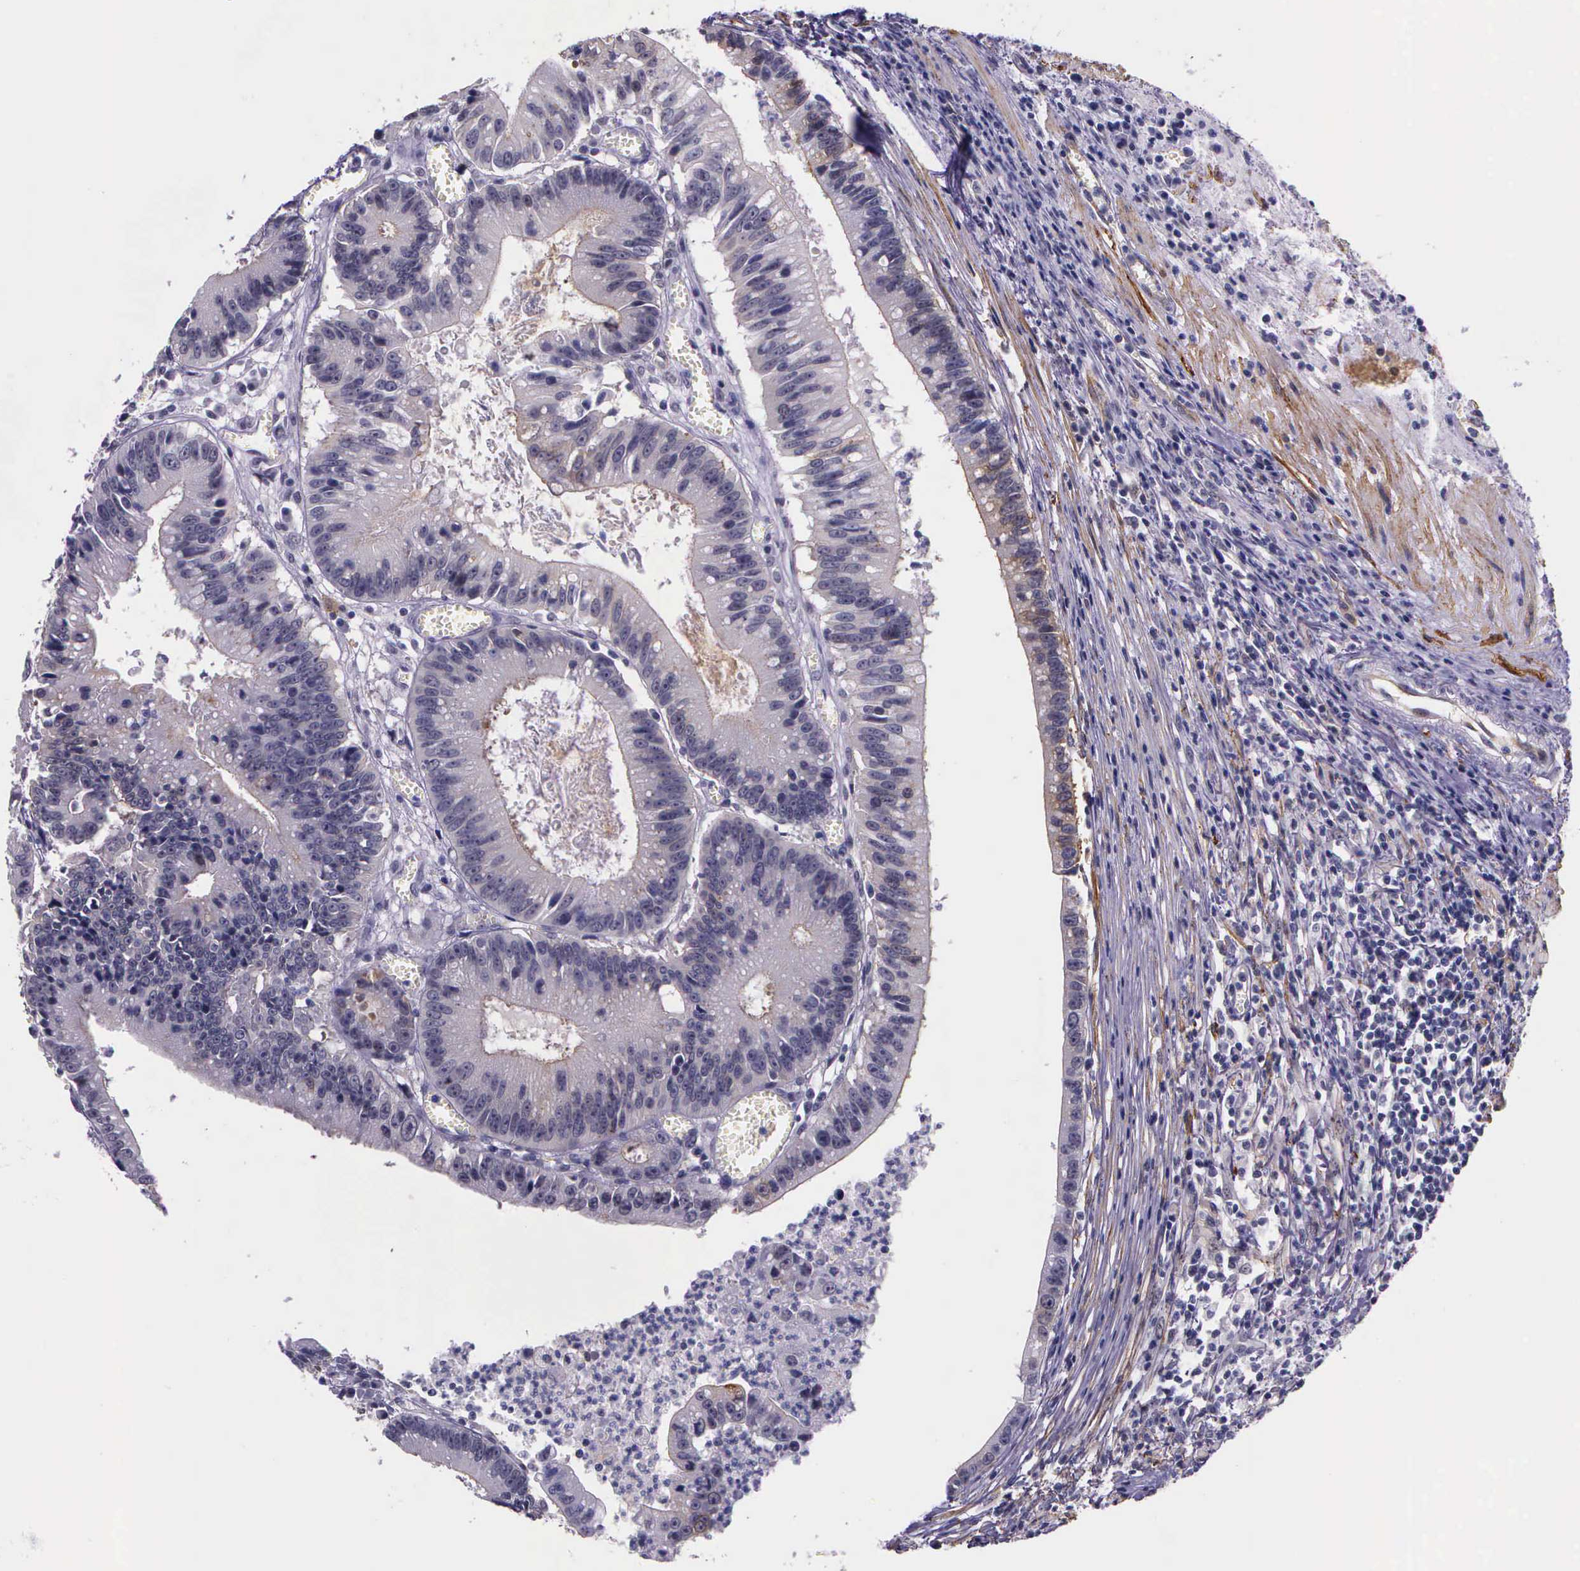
{"staining": {"intensity": "weak", "quantity": "<25%", "location": "cytoplasmic/membranous"}, "tissue": "colorectal cancer", "cell_type": "Tumor cells", "image_type": "cancer", "snomed": [{"axis": "morphology", "description": "Adenocarcinoma, NOS"}, {"axis": "topography", "description": "Rectum"}], "caption": "Micrograph shows no significant protein positivity in tumor cells of colorectal cancer (adenocarcinoma).", "gene": "AHNAK2", "patient": {"sex": "female", "age": 81}}